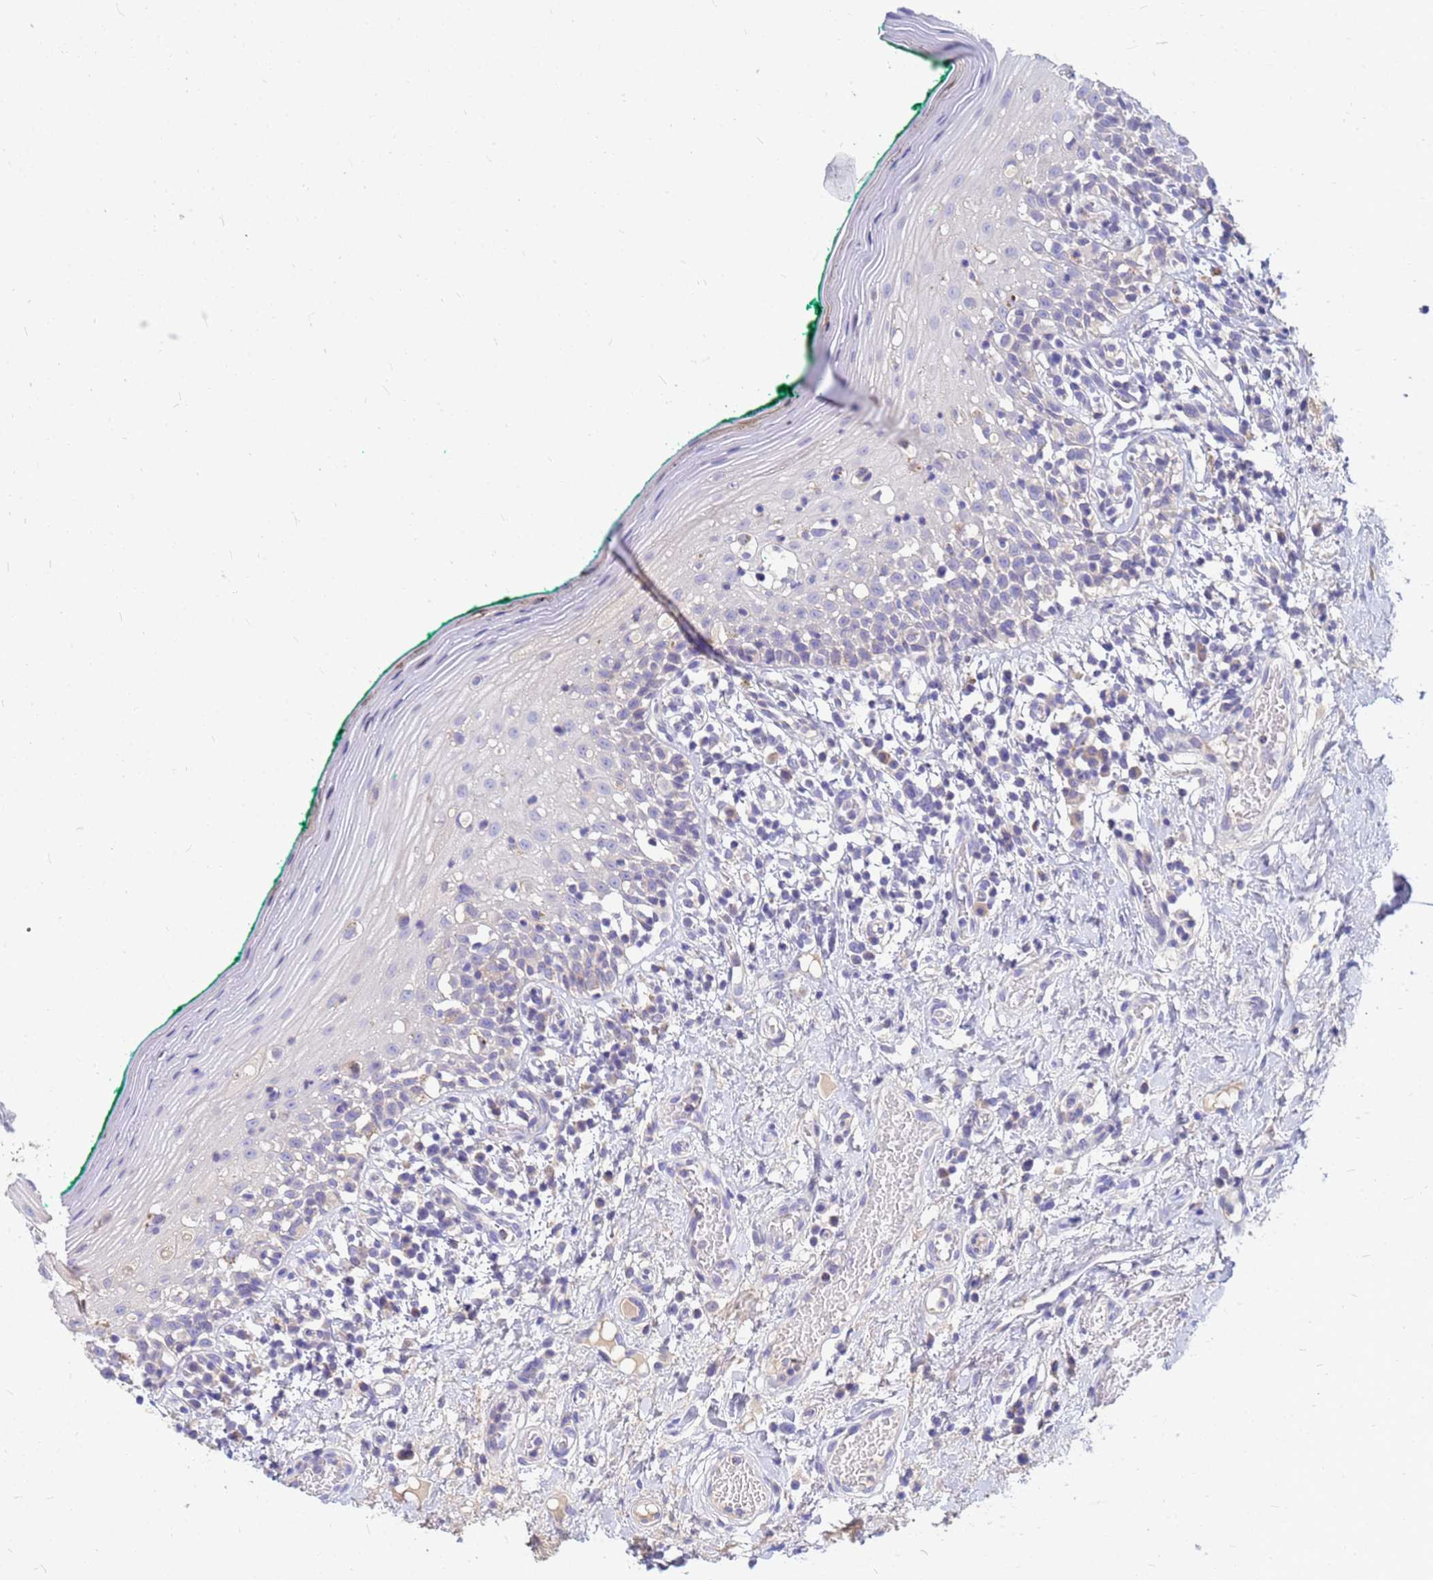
{"staining": {"intensity": "negative", "quantity": "none", "location": "none"}, "tissue": "oral mucosa", "cell_type": "Squamous epithelial cells", "image_type": "normal", "snomed": [{"axis": "morphology", "description": "Normal tissue, NOS"}, {"axis": "topography", "description": "Oral tissue"}], "caption": "High magnification brightfield microscopy of unremarkable oral mucosa stained with DAB (3,3'-diaminobenzidine) (brown) and counterstained with hematoxylin (blue): squamous epithelial cells show no significant expression.", "gene": "DPRX", "patient": {"sex": "female", "age": 83}}